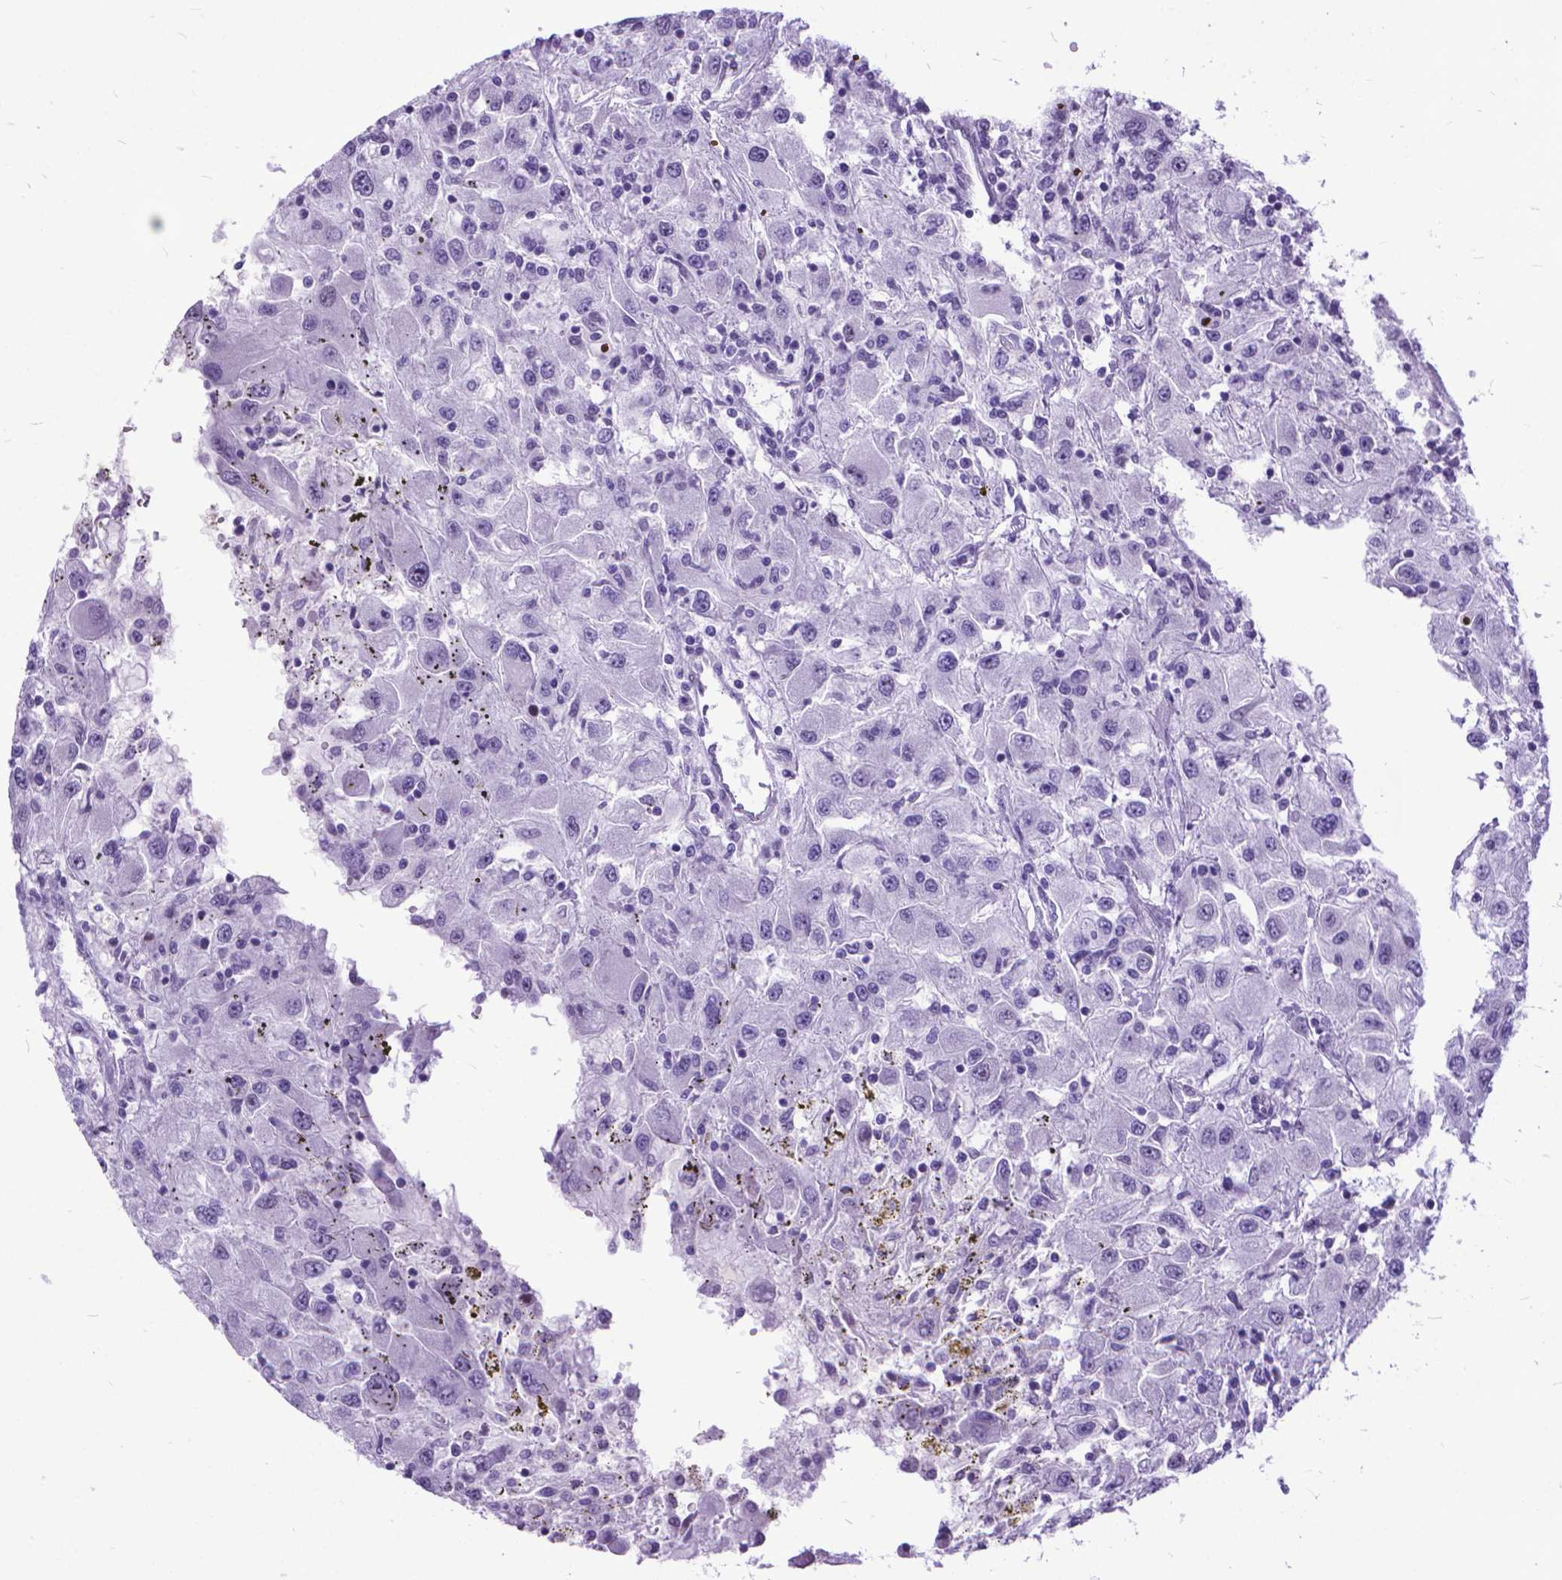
{"staining": {"intensity": "negative", "quantity": "none", "location": "none"}, "tissue": "renal cancer", "cell_type": "Tumor cells", "image_type": "cancer", "snomed": [{"axis": "morphology", "description": "Adenocarcinoma, NOS"}, {"axis": "topography", "description": "Kidney"}], "caption": "Image shows no protein positivity in tumor cells of adenocarcinoma (renal) tissue. (DAB immunohistochemistry (IHC) with hematoxylin counter stain).", "gene": "POLE4", "patient": {"sex": "female", "age": 67}}